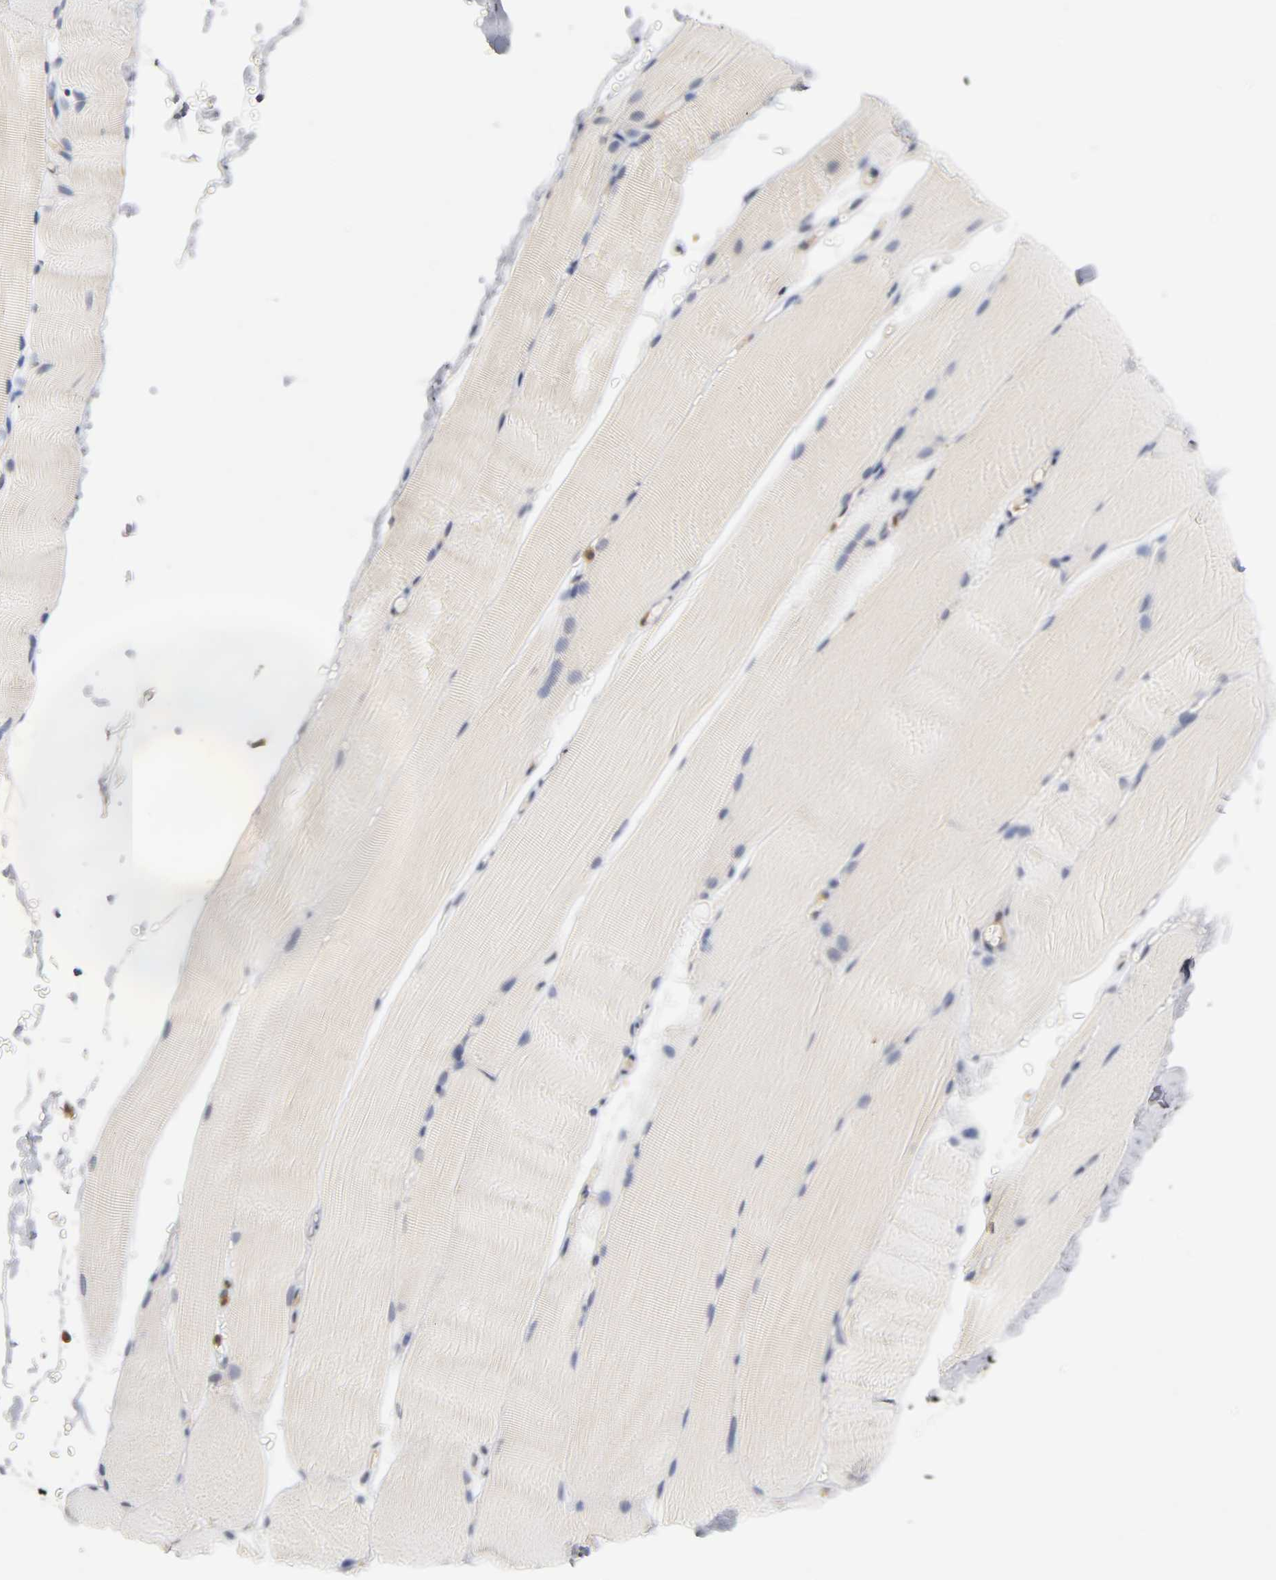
{"staining": {"intensity": "negative", "quantity": "none", "location": "none"}, "tissue": "skeletal muscle", "cell_type": "Myocytes", "image_type": "normal", "snomed": [{"axis": "morphology", "description": "Normal tissue, NOS"}, {"axis": "topography", "description": "Skeletal muscle"}, {"axis": "topography", "description": "Parathyroid gland"}], "caption": "This micrograph is of normal skeletal muscle stained with immunohistochemistry to label a protein in brown with the nuclei are counter-stained blue. There is no staining in myocytes.", "gene": "ACTR2", "patient": {"sex": "female", "age": 37}}